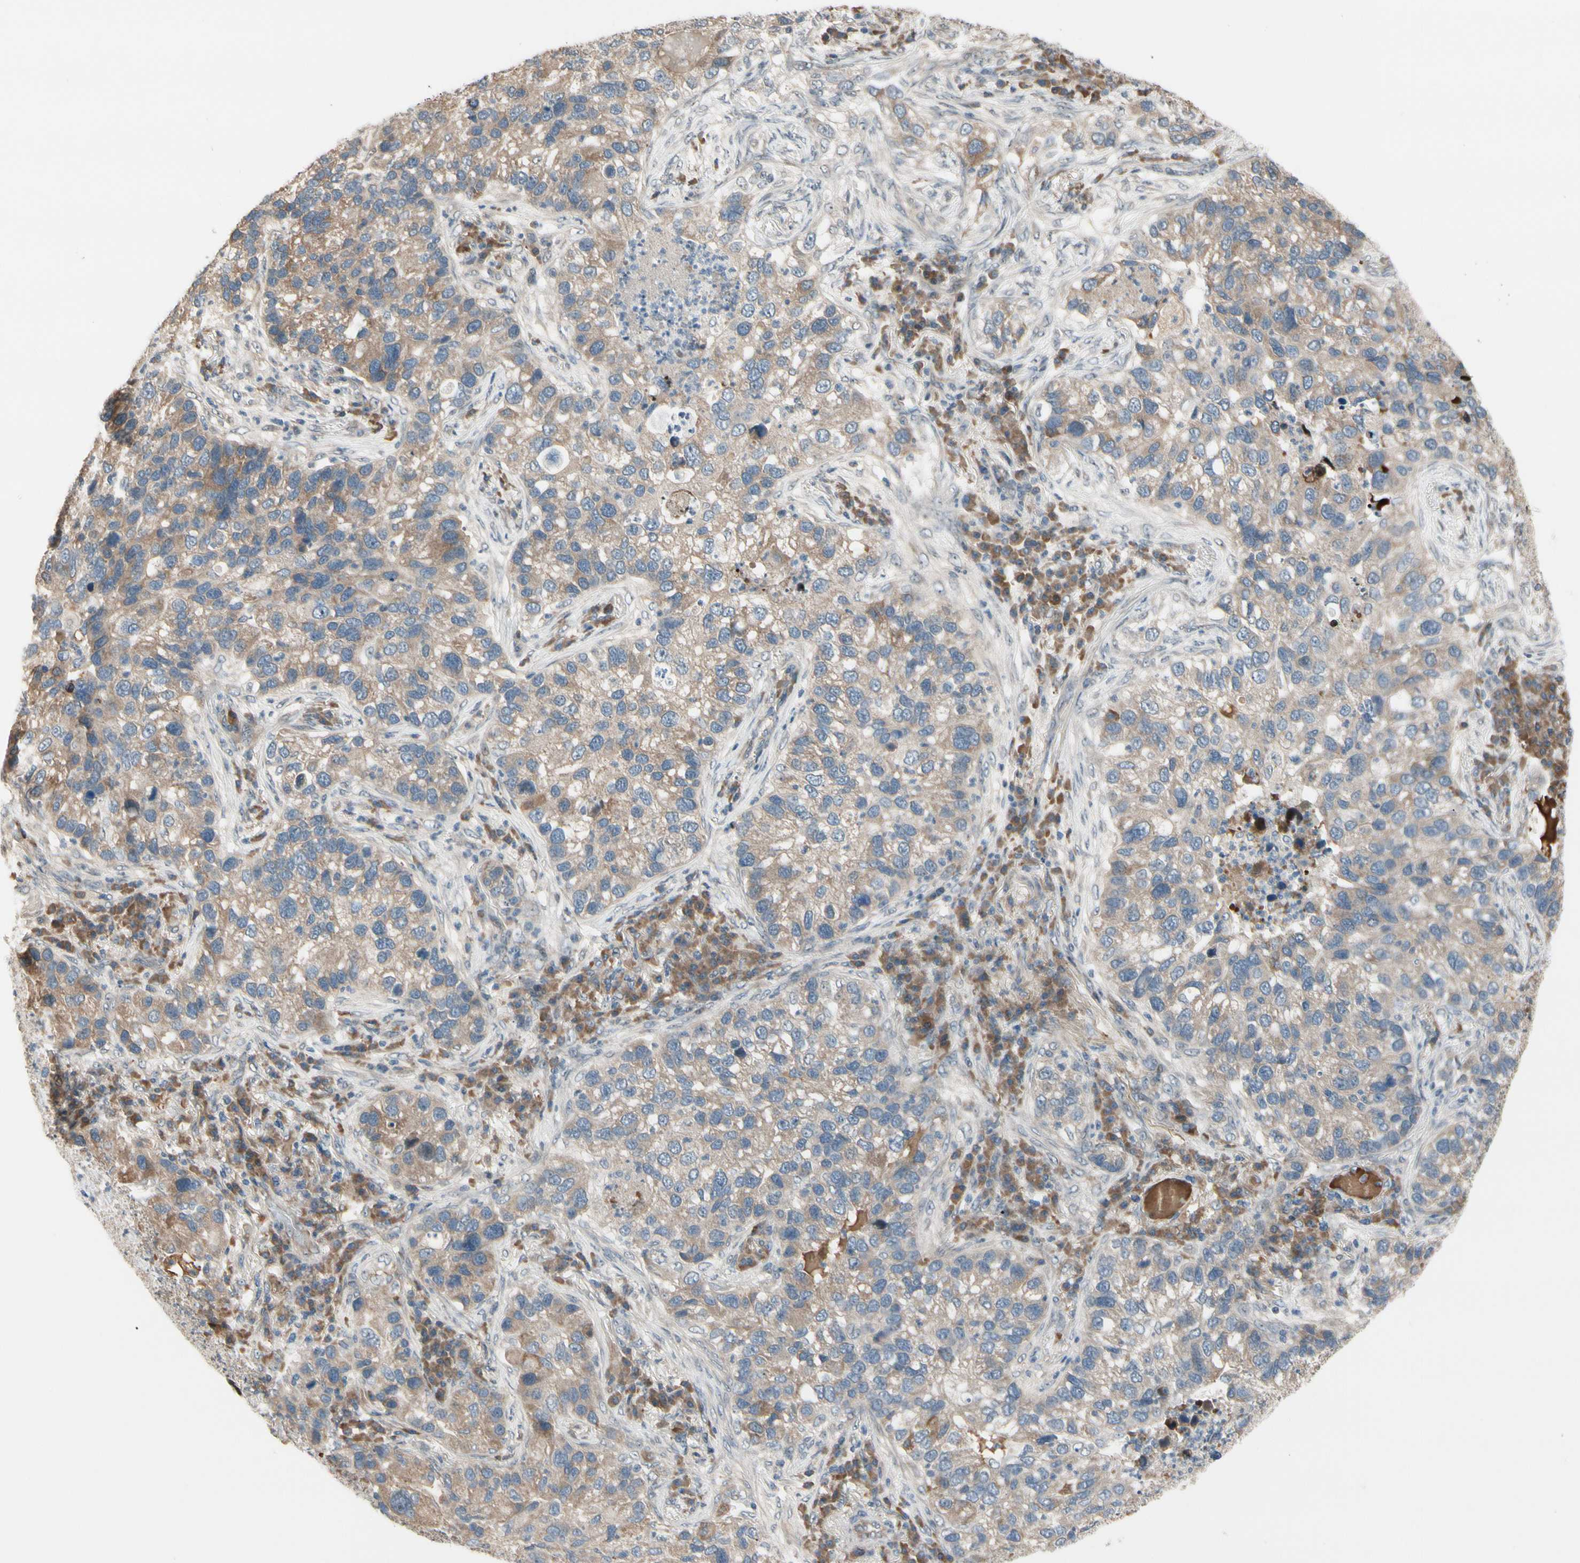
{"staining": {"intensity": "weak", "quantity": ">75%", "location": "cytoplasmic/membranous"}, "tissue": "lung cancer", "cell_type": "Tumor cells", "image_type": "cancer", "snomed": [{"axis": "morphology", "description": "Normal tissue, NOS"}, {"axis": "morphology", "description": "Adenocarcinoma, NOS"}, {"axis": "topography", "description": "Bronchus"}, {"axis": "topography", "description": "Lung"}], "caption": "Weak cytoplasmic/membranous expression for a protein is appreciated in about >75% of tumor cells of adenocarcinoma (lung) using immunohistochemistry.", "gene": "SNX29", "patient": {"sex": "male", "age": 54}}